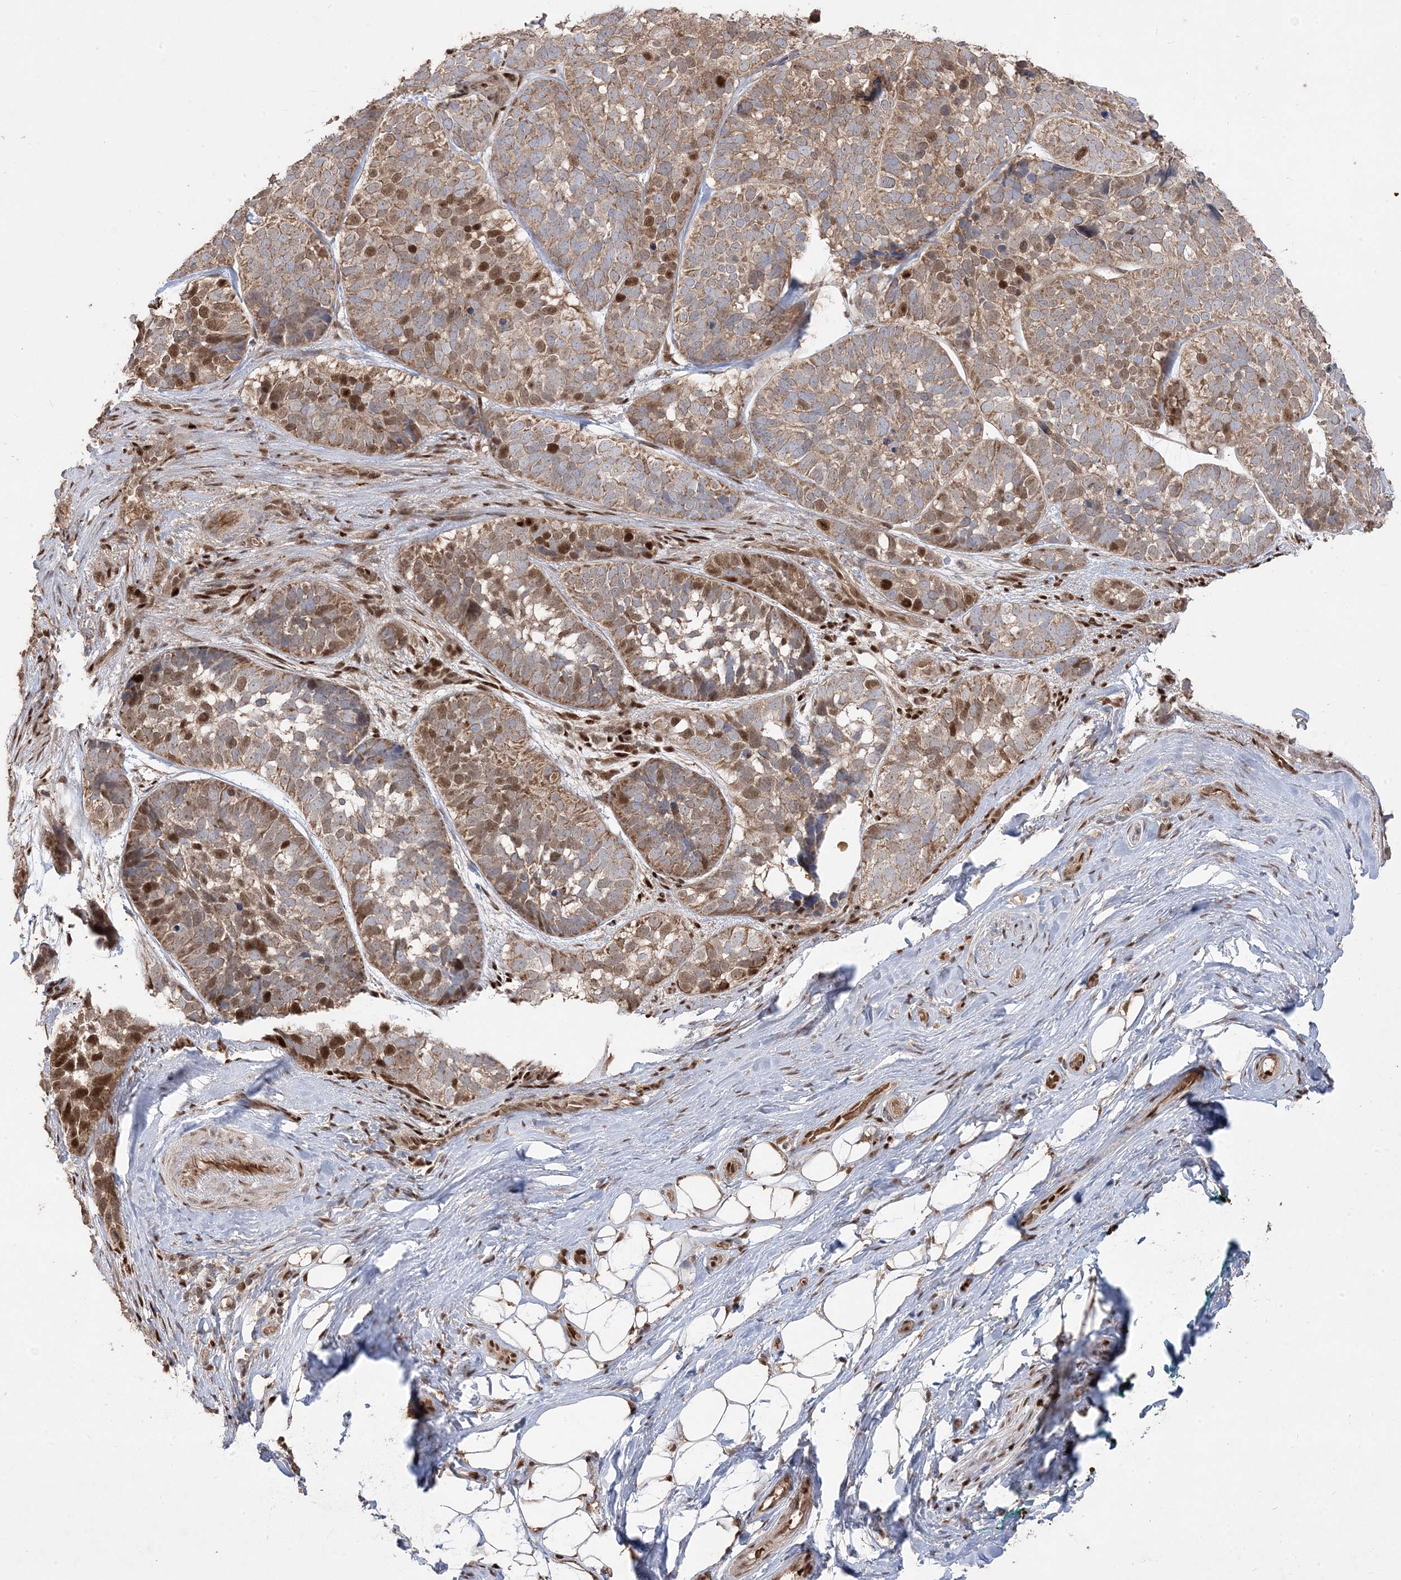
{"staining": {"intensity": "moderate", "quantity": ">75%", "location": "cytoplasmic/membranous,nuclear"}, "tissue": "skin cancer", "cell_type": "Tumor cells", "image_type": "cancer", "snomed": [{"axis": "morphology", "description": "Basal cell carcinoma"}, {"axis": "topography", "description": "Skin"}], "caption": "Immunohistochemical staining of human skin cancer (basal cell carcinoma) displays moderate cytoplasmic/membranous and nuclear protein positivity in approximately >75% of tumor cells.", "gene": "PPOX", "patient": {"sex": "male", "age": 62}}